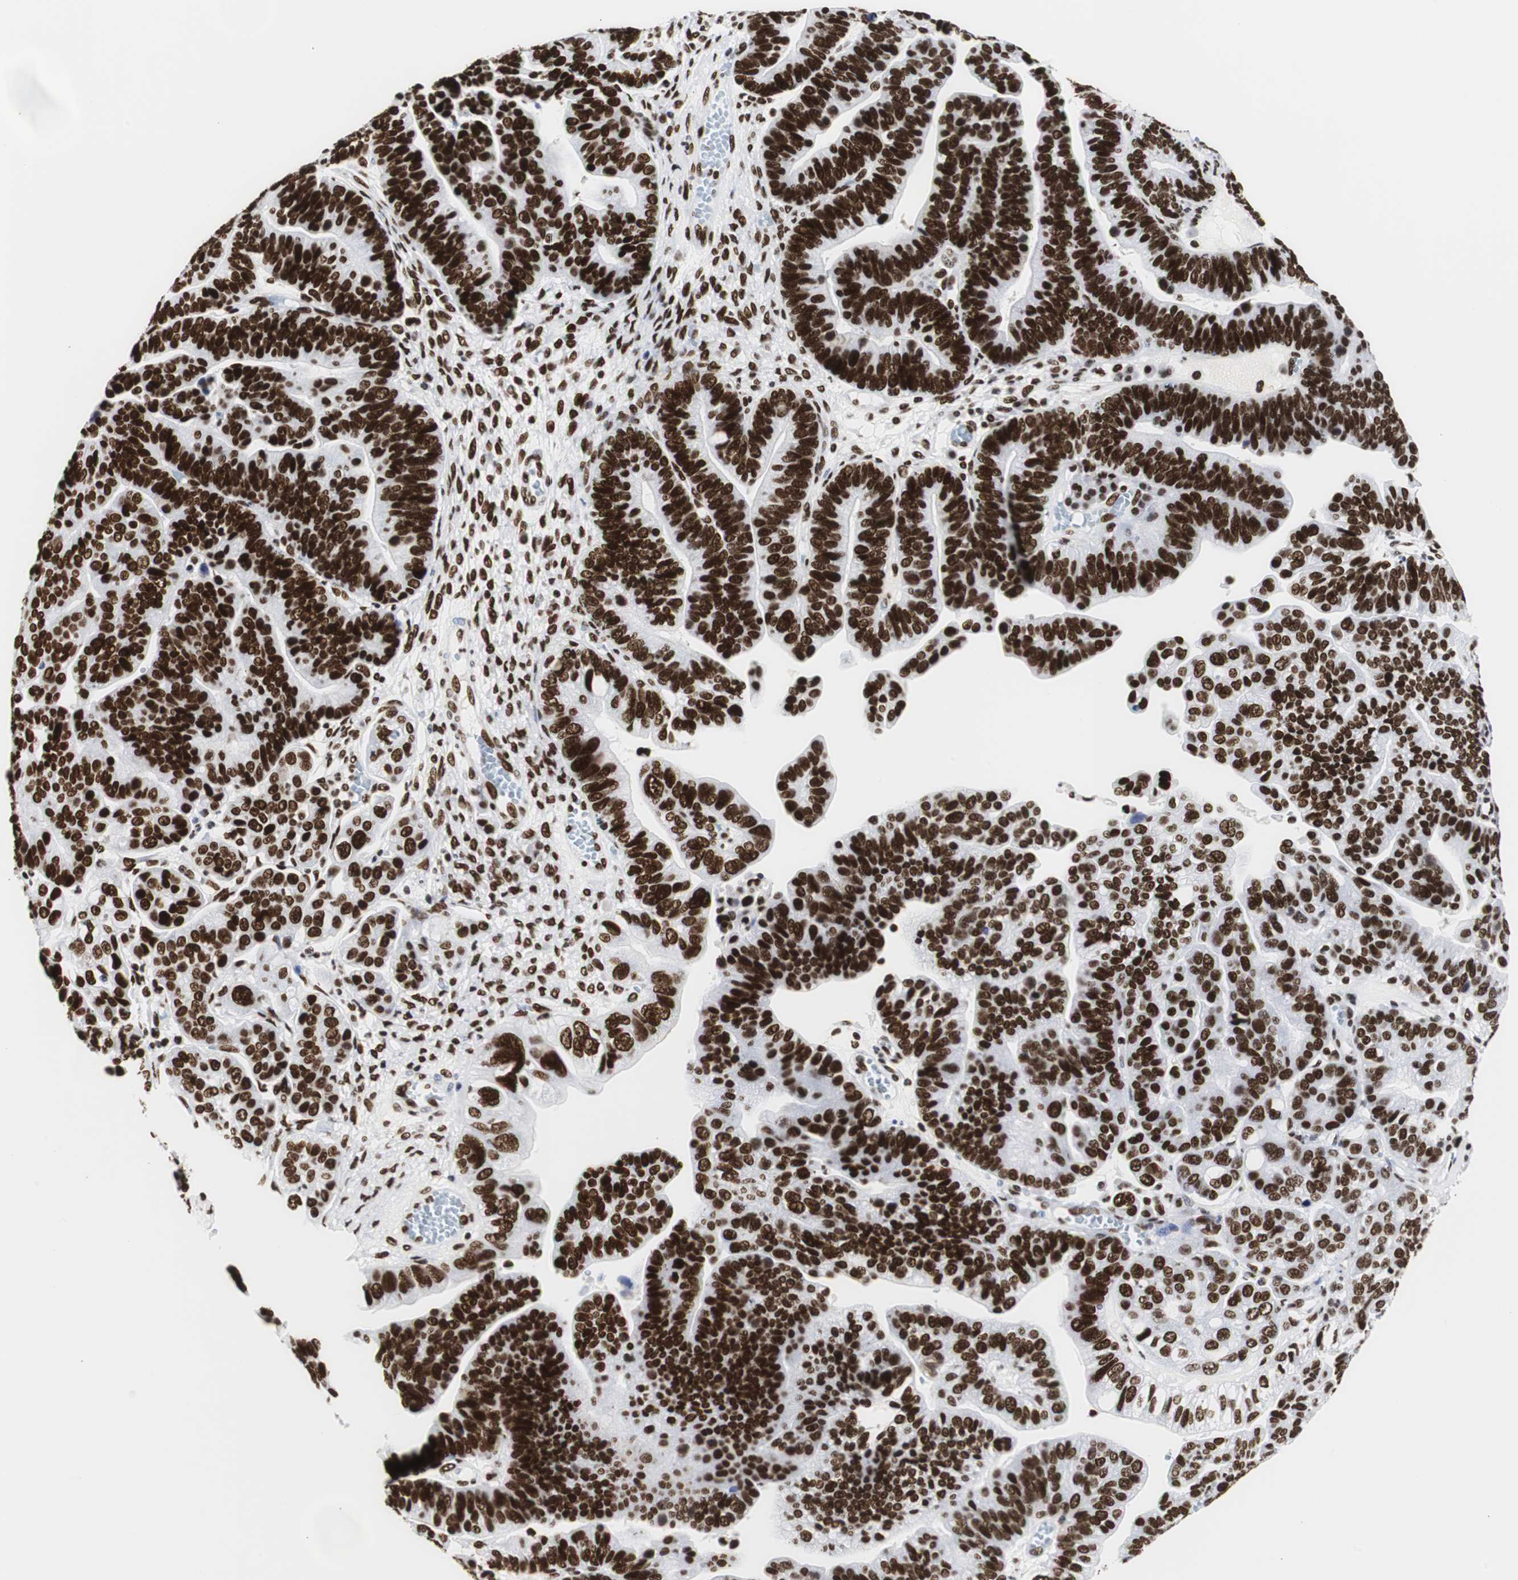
{"staining": {"intensity": "strong", "quantity": ">75%", "location": "nuclear"}, "tissue": "ovarian cancer", "cell_type": "Tumor cells", "image_type": "cancer", "snomed": [{"axis": "morphology", "description": "Carcinoma, endometroid"}, {"axis": "topography", "description": "Ovary"}], "caption": "Protein staining by immunohistochemistry (IHC) demonstrates strong nuclear staining in about >75% of tumor cells in endometroid carcinoma (ovarian).", "gene": "HNRNPH2", "patient": {"sex": "female", "age": 60}}